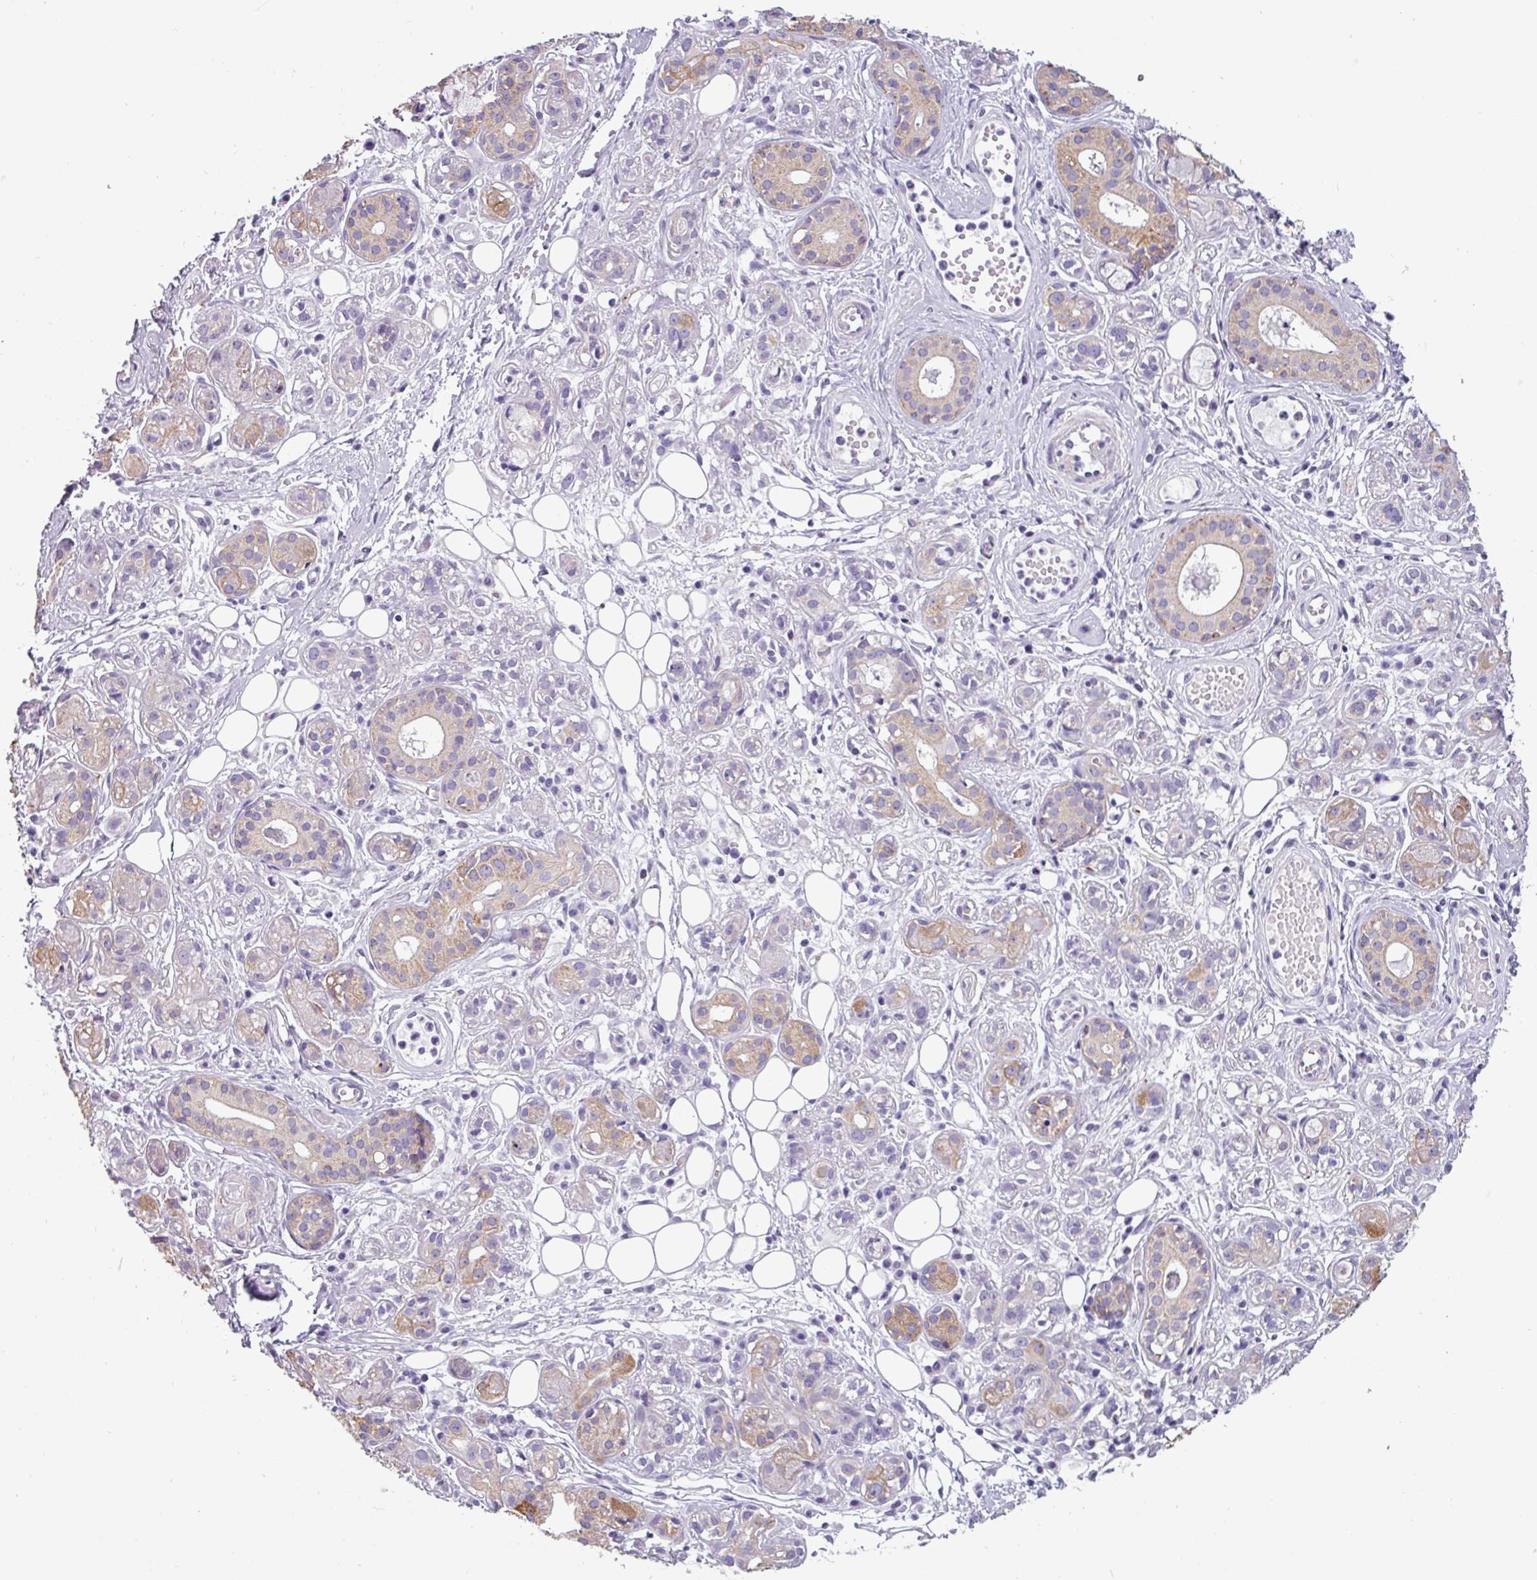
{"staining": {"intensity": "weak", "quantity": "<25%", "location": "cytoplasmic/membranous"}, "tissue": "salivary gland", "cell_type": "Glandular cells", "image_type": "normal", "snomed": [{"axis": "morphology", "description": "Normal tissue, NOS"}, {"axis": "topography", "description": "Salivary gland"}], "caption": "DAB immunohistochemical staining of benign human salivary gland shows no significant expression in glandular cells. Nuclei are stained in blue.", "gene": "CAMK1", "patient": {"sex": "male", "age": 54}}